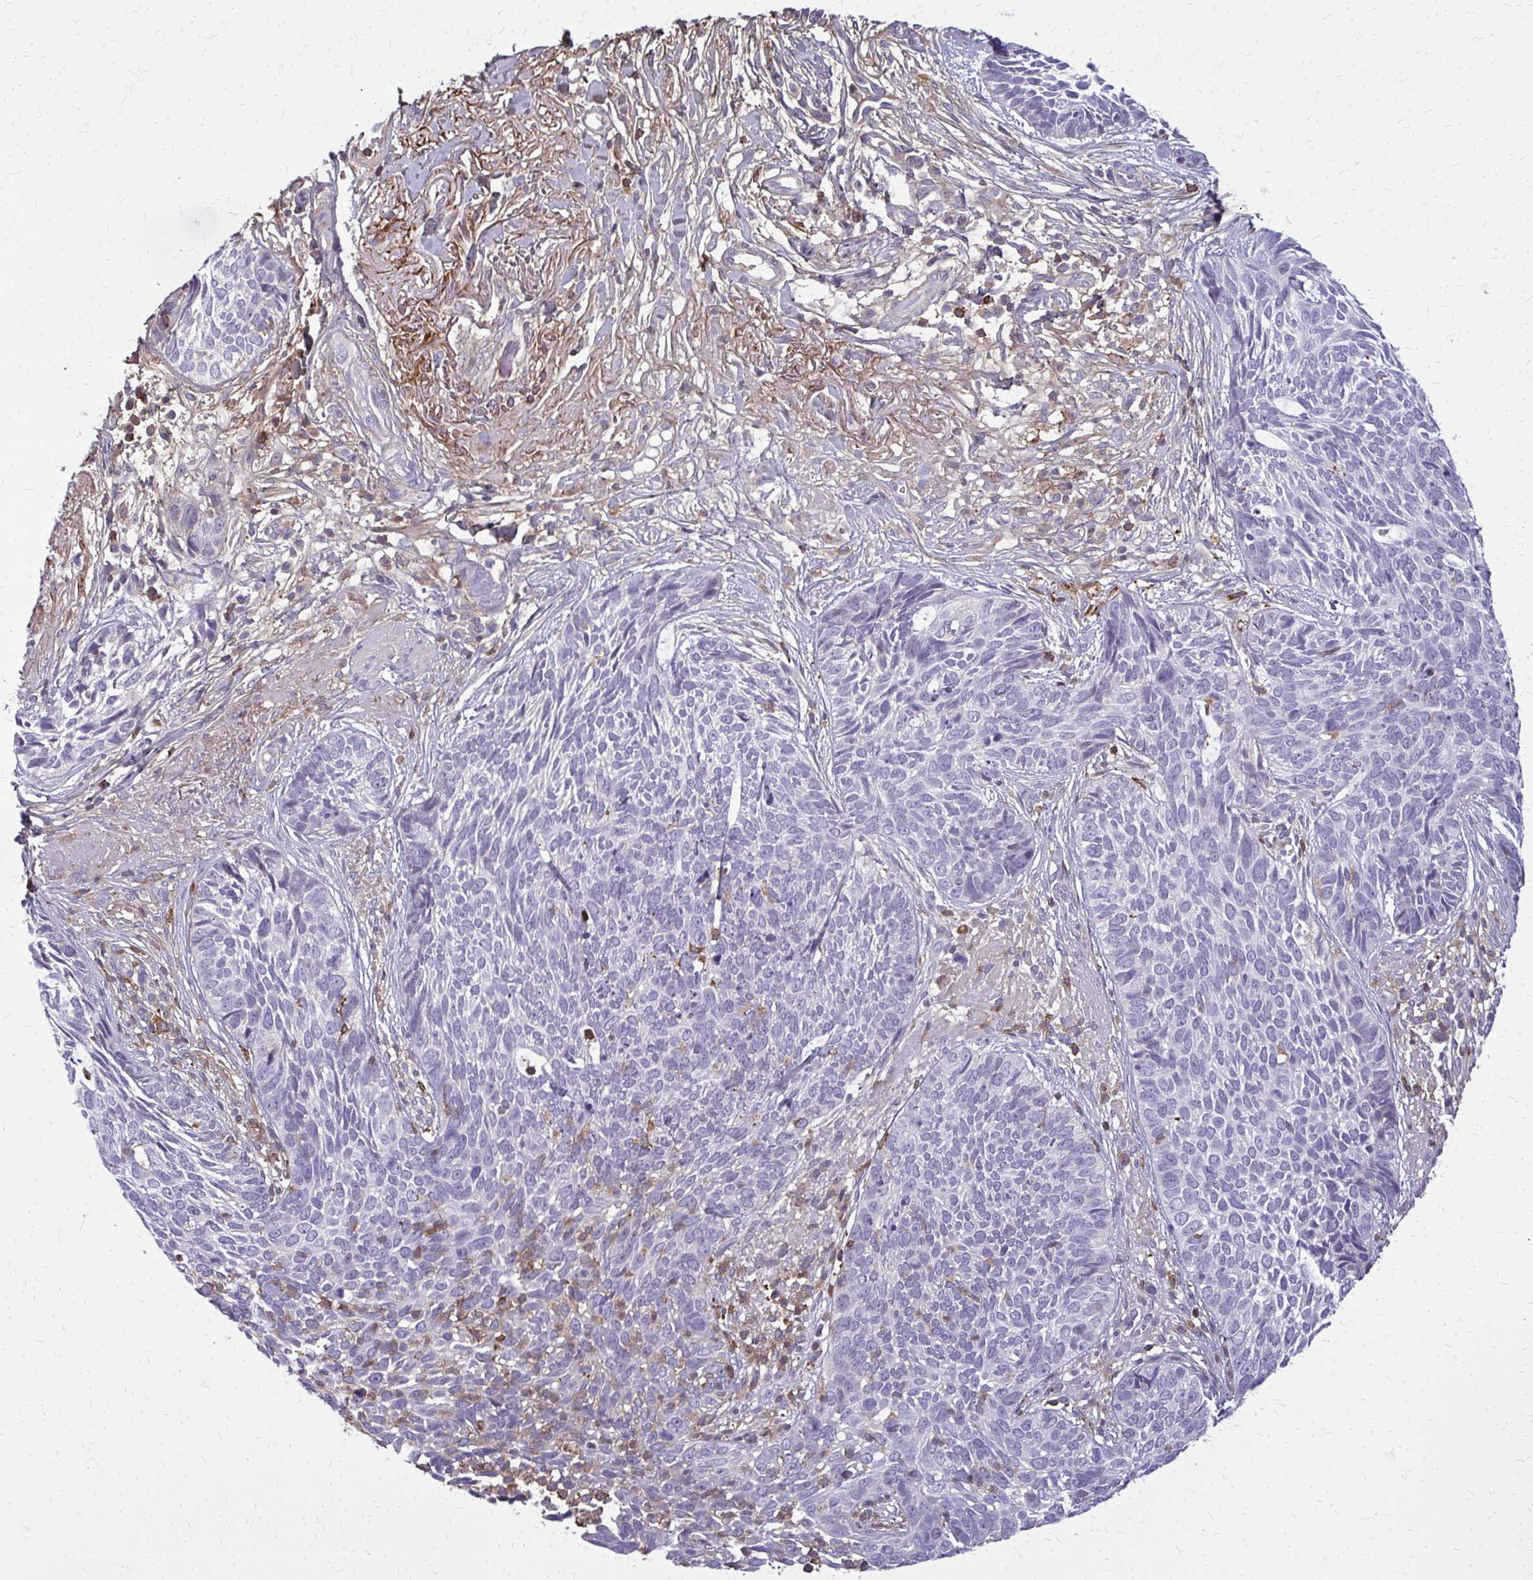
{"staining": {"intensity": "negative", "quantity": "none", "location": "none"}, "tissue": "skin cancer", "cell_type": "Tumor cells", "image_type": "cancer", "snomed": [{"axis": "morphology", "description": "Basal cell carcinoma"}, {"axis": "topography", "description": "Skin"}, {"axis": "topography", "description": "Skin of face"}], "caption": "The micrograph exhibits no staining of tumor cells in basal cell carcinoma (skin).", "gene": "AP5M1", "patient": {"sex": "female", "age": 95}}